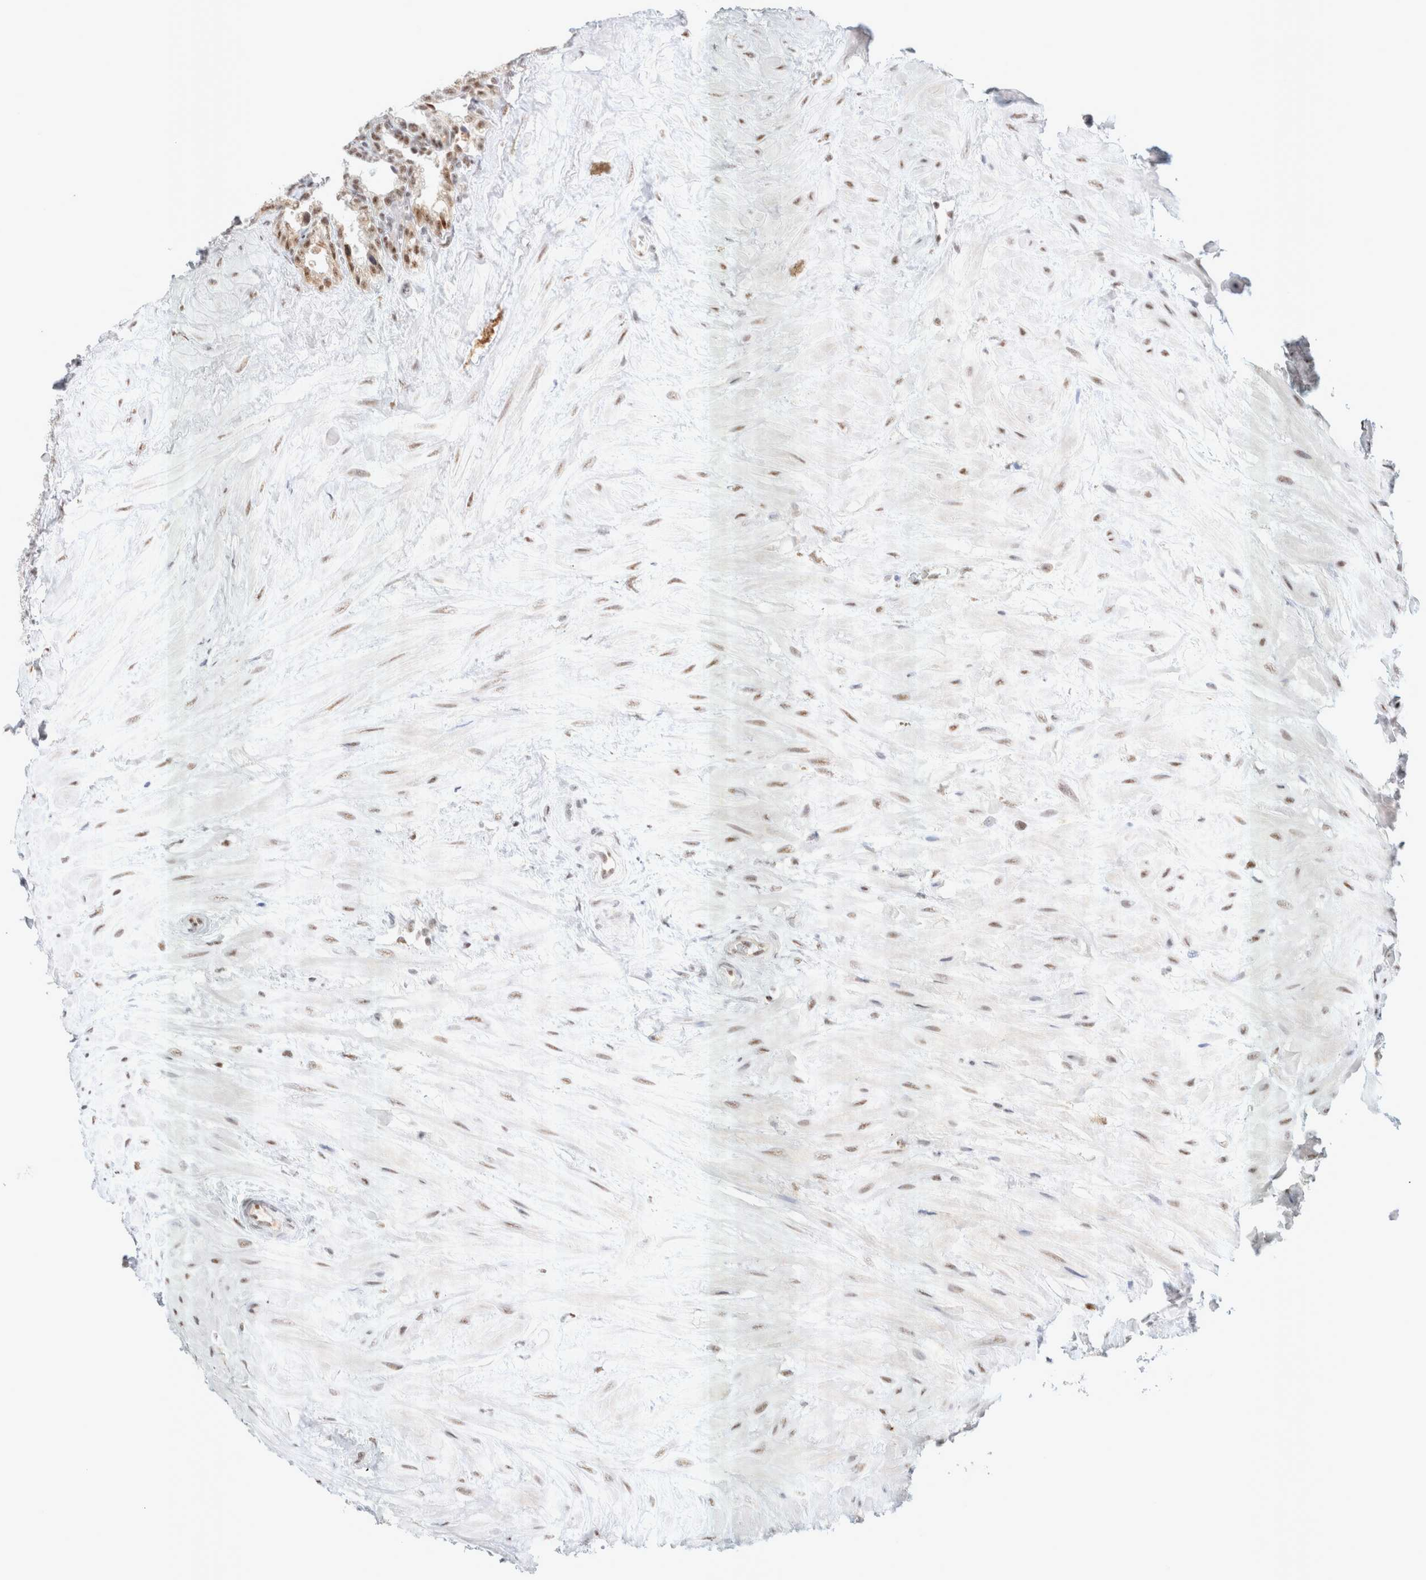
{"staining": {"intensity": "moderate", "quantity": ">75%", "location": "nuclear"}, "tissue": "seminal vesicle", "cell_type": "Glandular cells", "image_type": "normal", "snomed": [{"axis": "morphology", "description": "Normal tissue, NOS"}, {"axis": "topography", "description": "Seminal veicle"}], "caption": "The image demonstrates immunohistochemical staining of benign seminal vesicle. There is moderate nuclear expression is appreciated in approximately >75% of glandular cells. The staining is performed using DAB (3,3'-diaminobenzidine) brown chromogen to label protein expression. The nuclei are counter-stained blue using hematoxylin.", "gene": "TRMT12", "patient": {"sex": "male", "age": 46}}